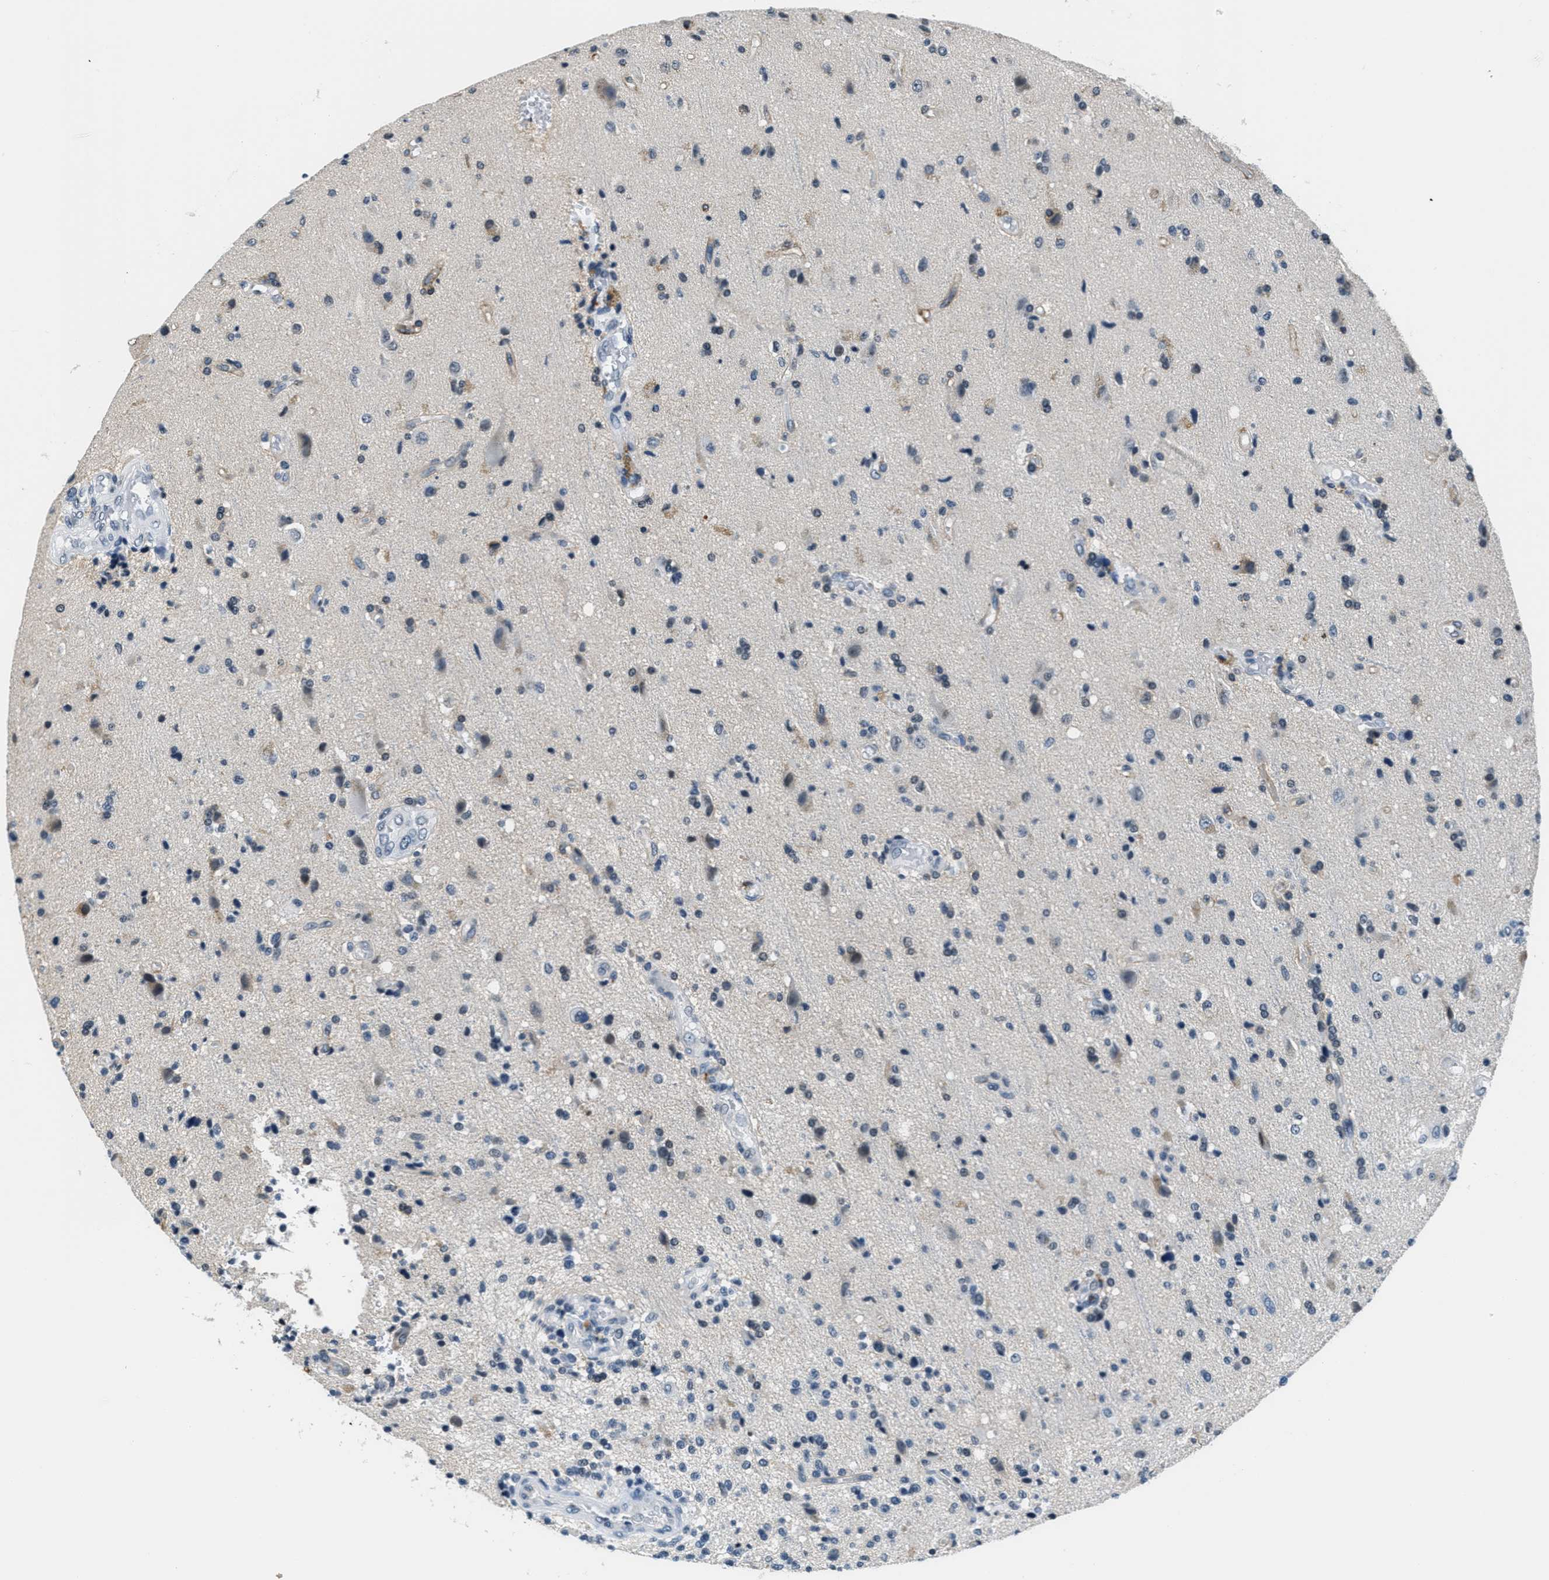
{"staining": {"intensity": "moderate", "quantity": "<25%", "location": "cytoplasmic/membranous"}, "tissue": "glioma", "cell_type": "Tumor cells", "image_type": "cancer", "snomed": [{"axis": "morphology", "description": "Glioma, malignant, High grade"}, {"axis": "topography", "description": "Brain"}], "caption": "Protein analysis of glioma tissue demonstrates moderate cytoplasmic/membranous staining in approximately <25% of tumor cells.", "gene": "CA4", "patient": {"sex": "male", "age": 72}}